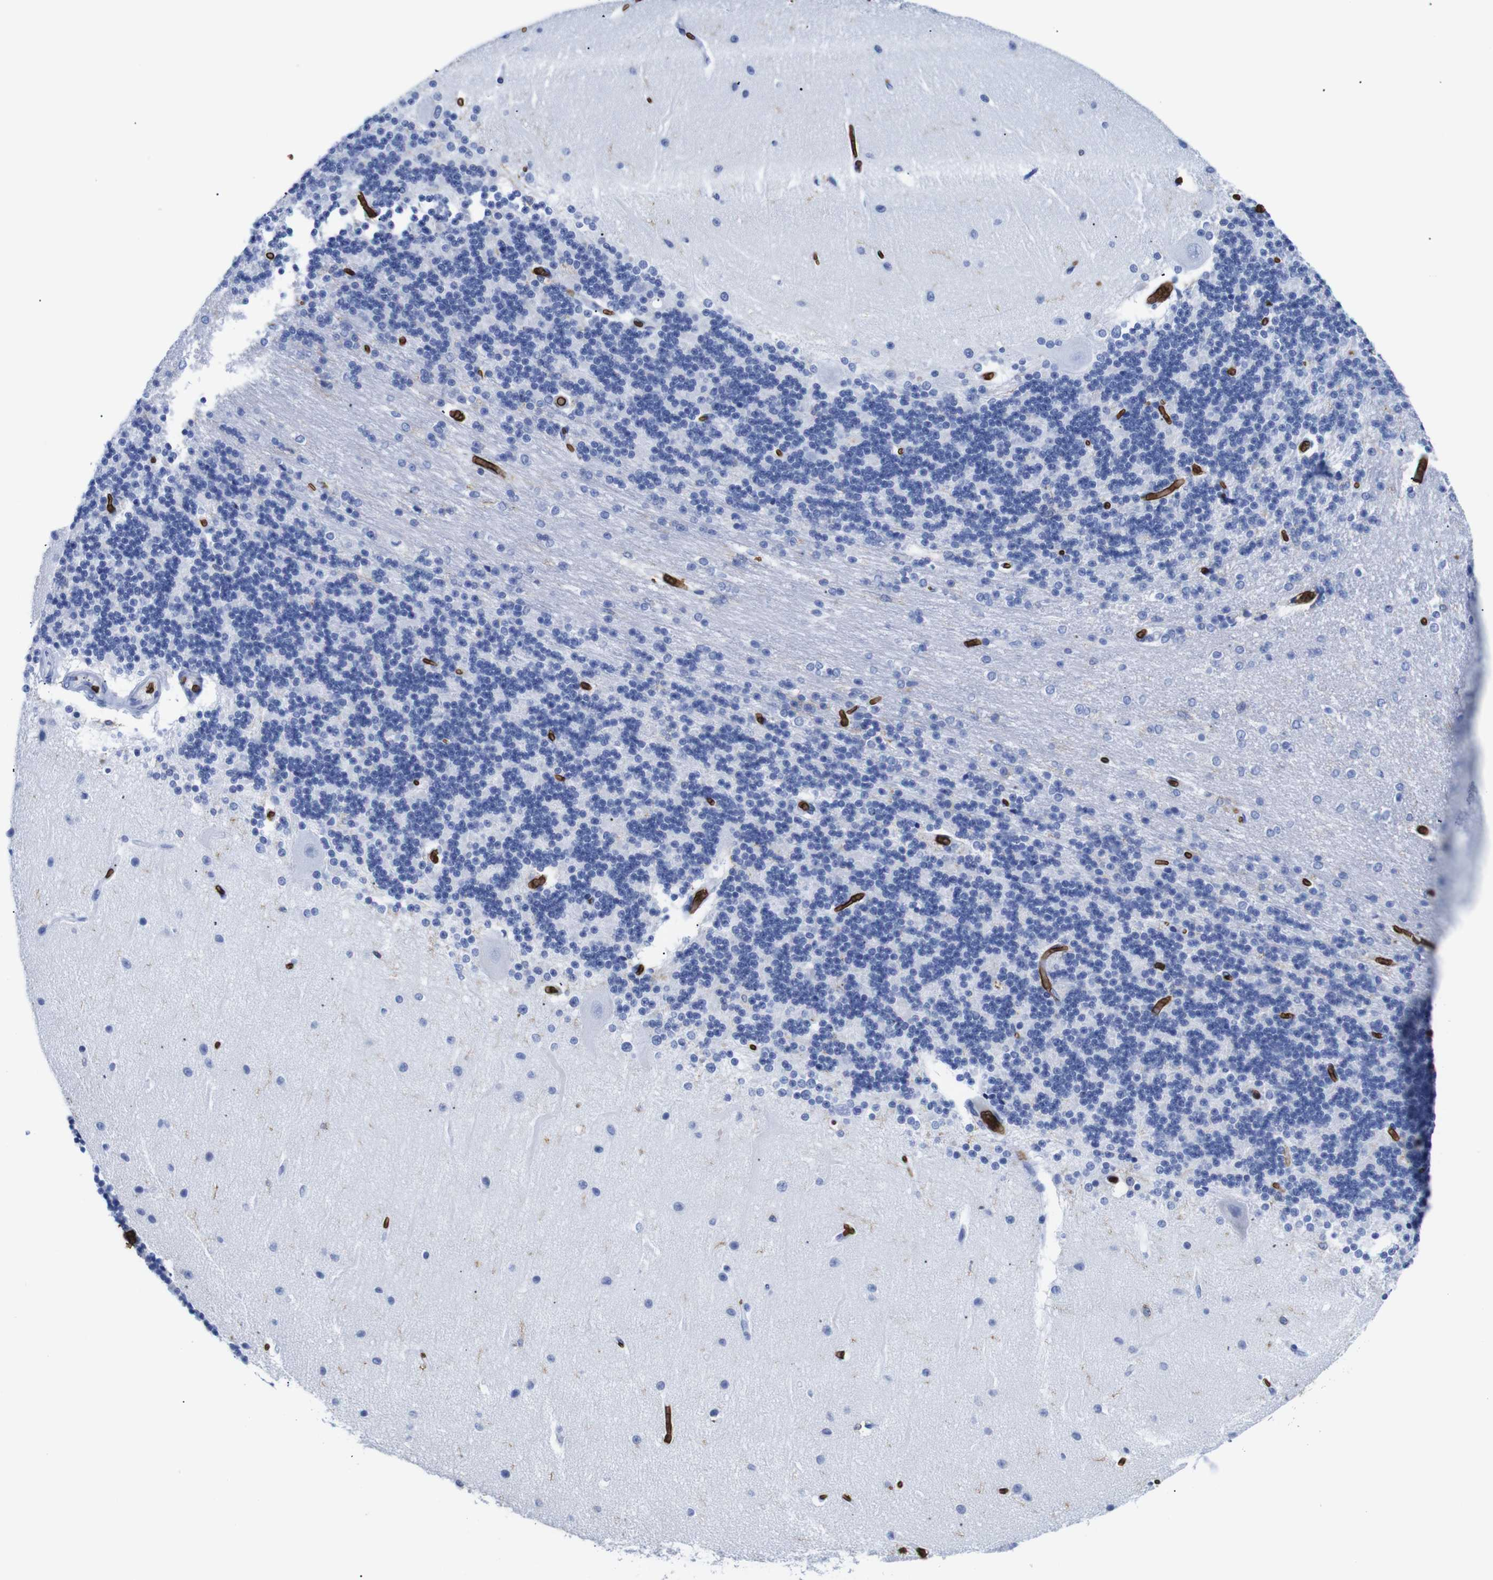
{"staining": {"intensity": "negative", "quantity": "none", "location": "none"}, "tissue": "cerebellum", "cell_type": "Cells in granular layer", "image_type": "normal", "snomed": [{"axis": "morphology", "description": "Normal tissue, NOS"}, {"axis": "topography", "description": "Cerebellum"}], "caption": "Immunohistochemical staining of benign human cerebellum reveals no significant positivity in cells in granular layer.", "gene": "S1PR2", "patient": {"sex": "female", "age": 54}}